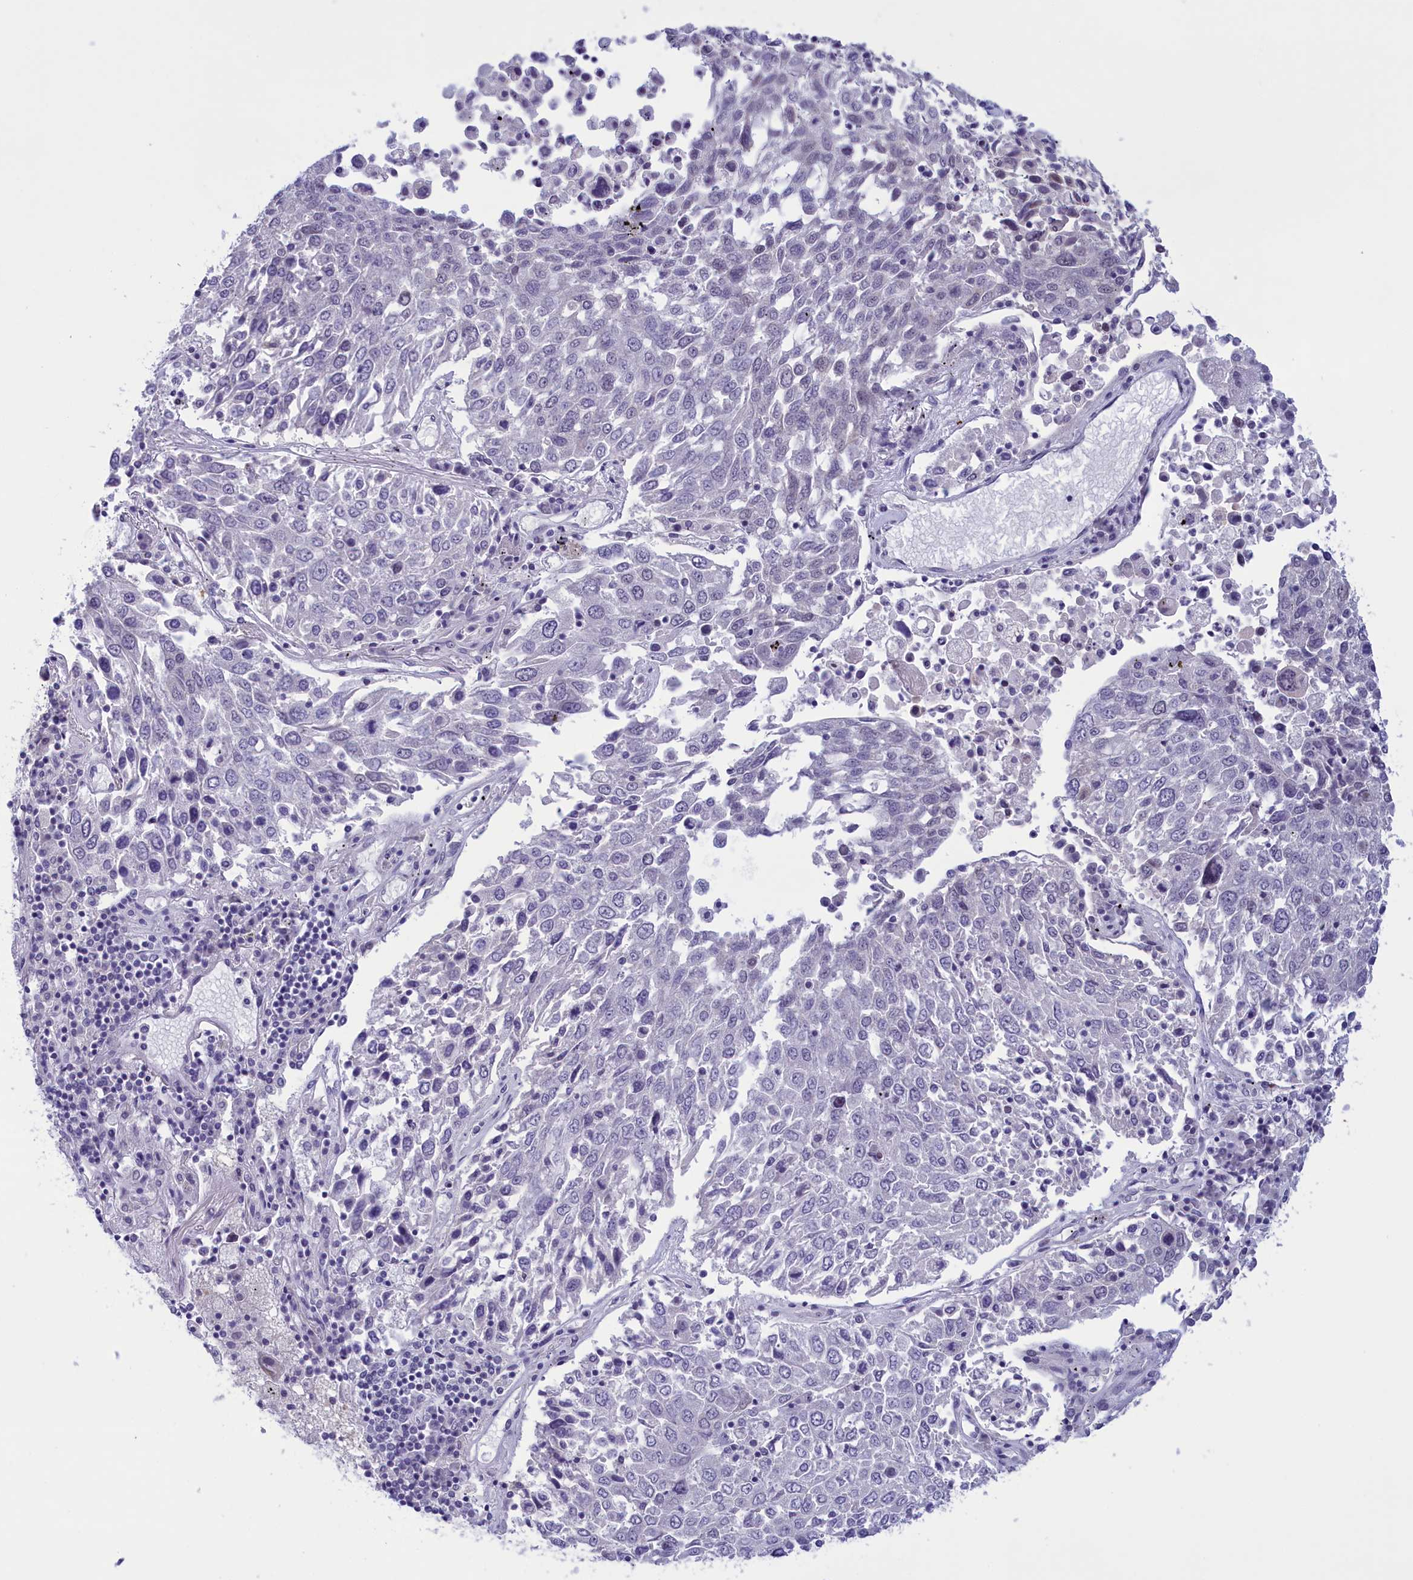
{"staining": {"intensity": "negative", "quantity": "none", "location": "none"}, "tissue": "lung cancer", "cell_type": "Tumor cells", "image_type": "cancer", "snomed": [{"axis": "morphology", "description": "Squamous cell carcinoma, NOS"}, {"axis": "topography", "description": "Lung"}], "caption": "DAB immunohistochemical staining of human lung cancer (squamous cell carcinoma) exhibits no significant expression in tumor cells.", "gene": "ELOA2", "patient": {"sex": "male", "age": 65}}